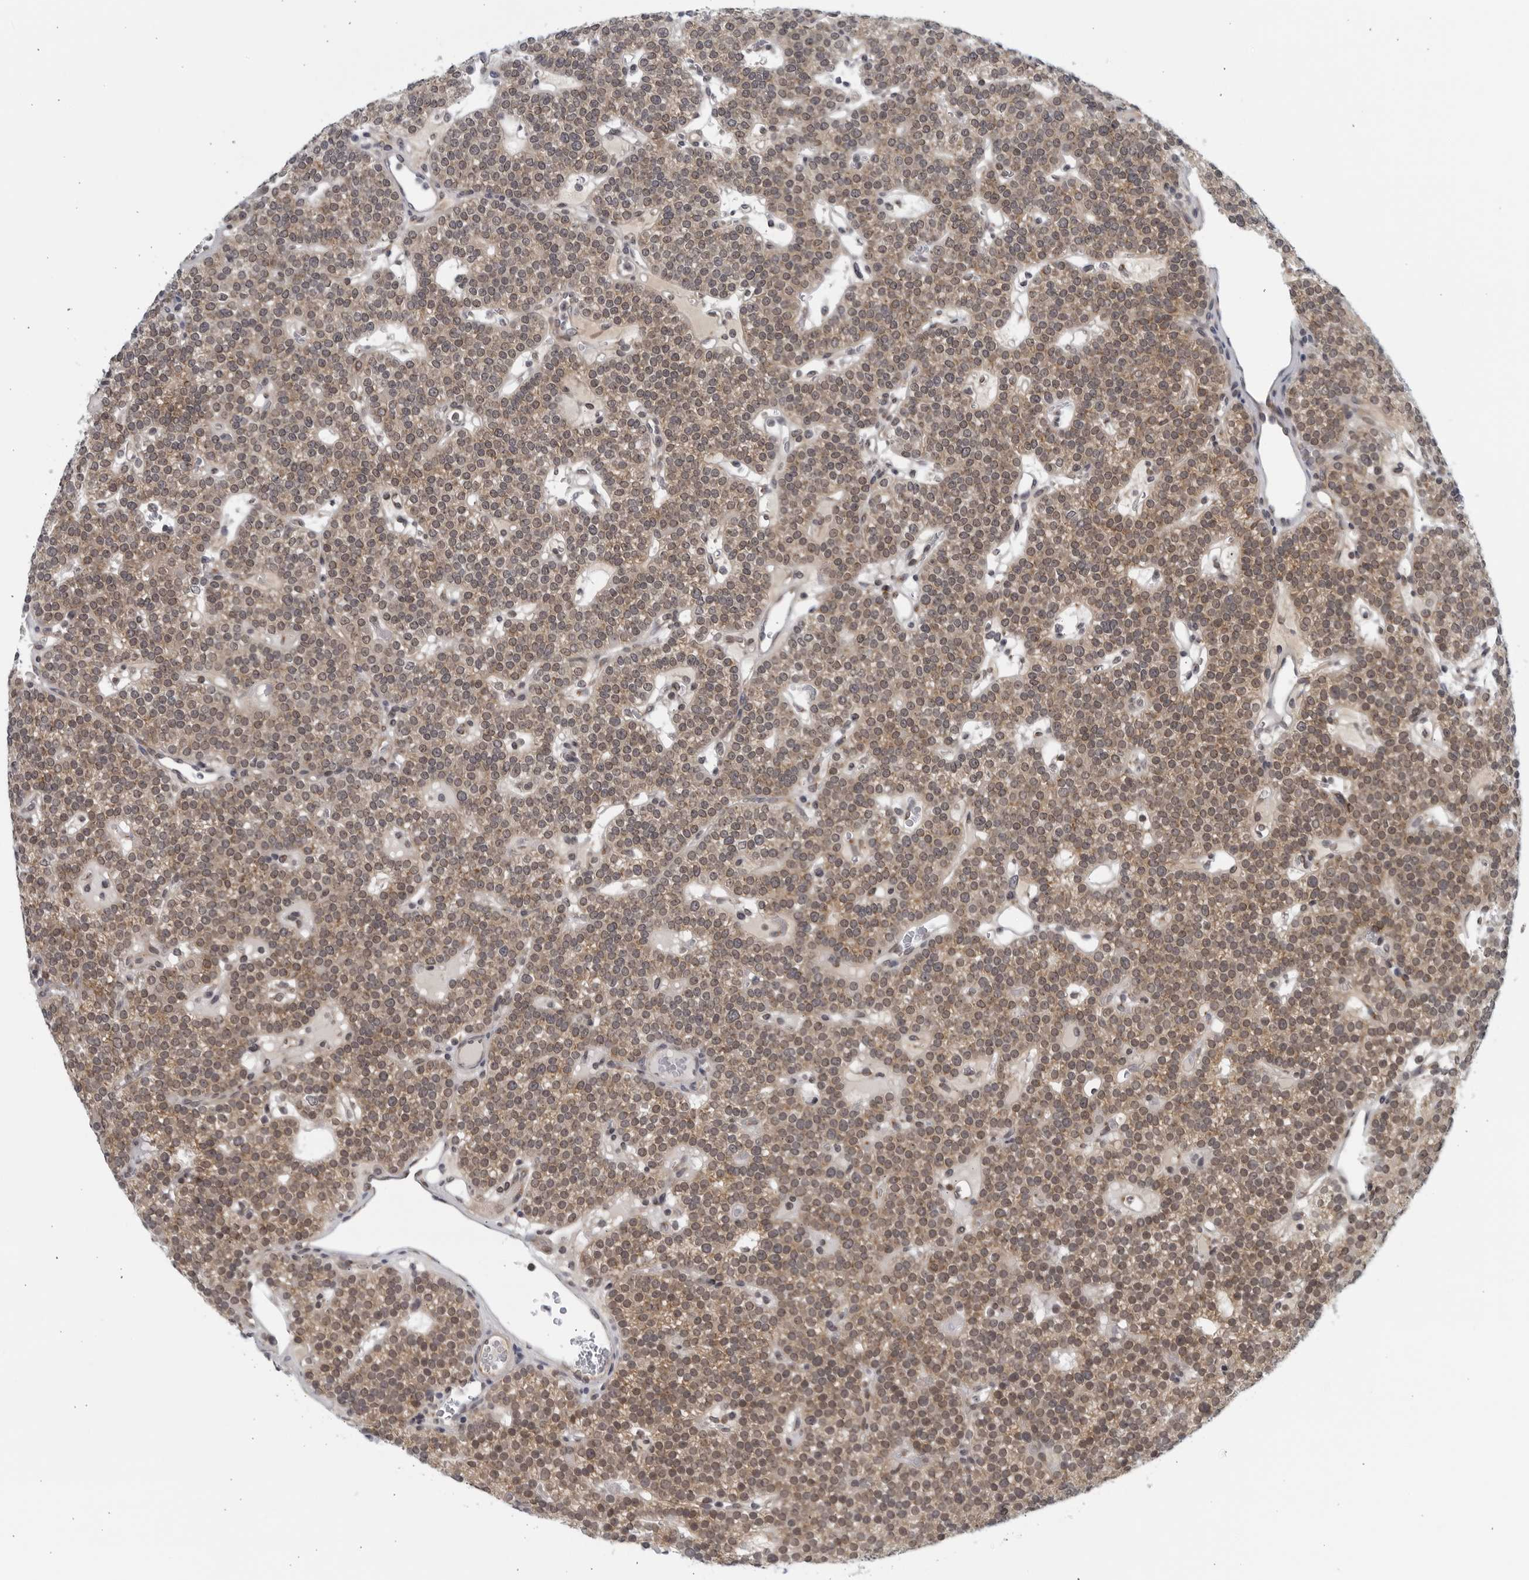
{"staining": {"intensity": "moderate", "quantity": ">75%", "location": "cytoplasmic/membranous,nuclear"}, "tissue": "parathyroid gland", "cell_type": "Glandular cells", "image_type": "normal", "snomed": [{"axis": "morphology", "description": "Normal tissue, NOS"}, {"axis": "topography", "description": "Parathyroid gland"}], "caption": "The photomicrograph shows immunohistochemical staining of unremarkable parathyroid gland. There is moderate cytoplasmic/membranous,nuclear staining is identified in about >75% of glandular cells.", "gene": "RC3H1", "patient": {"sex": "male", "age": 83}}